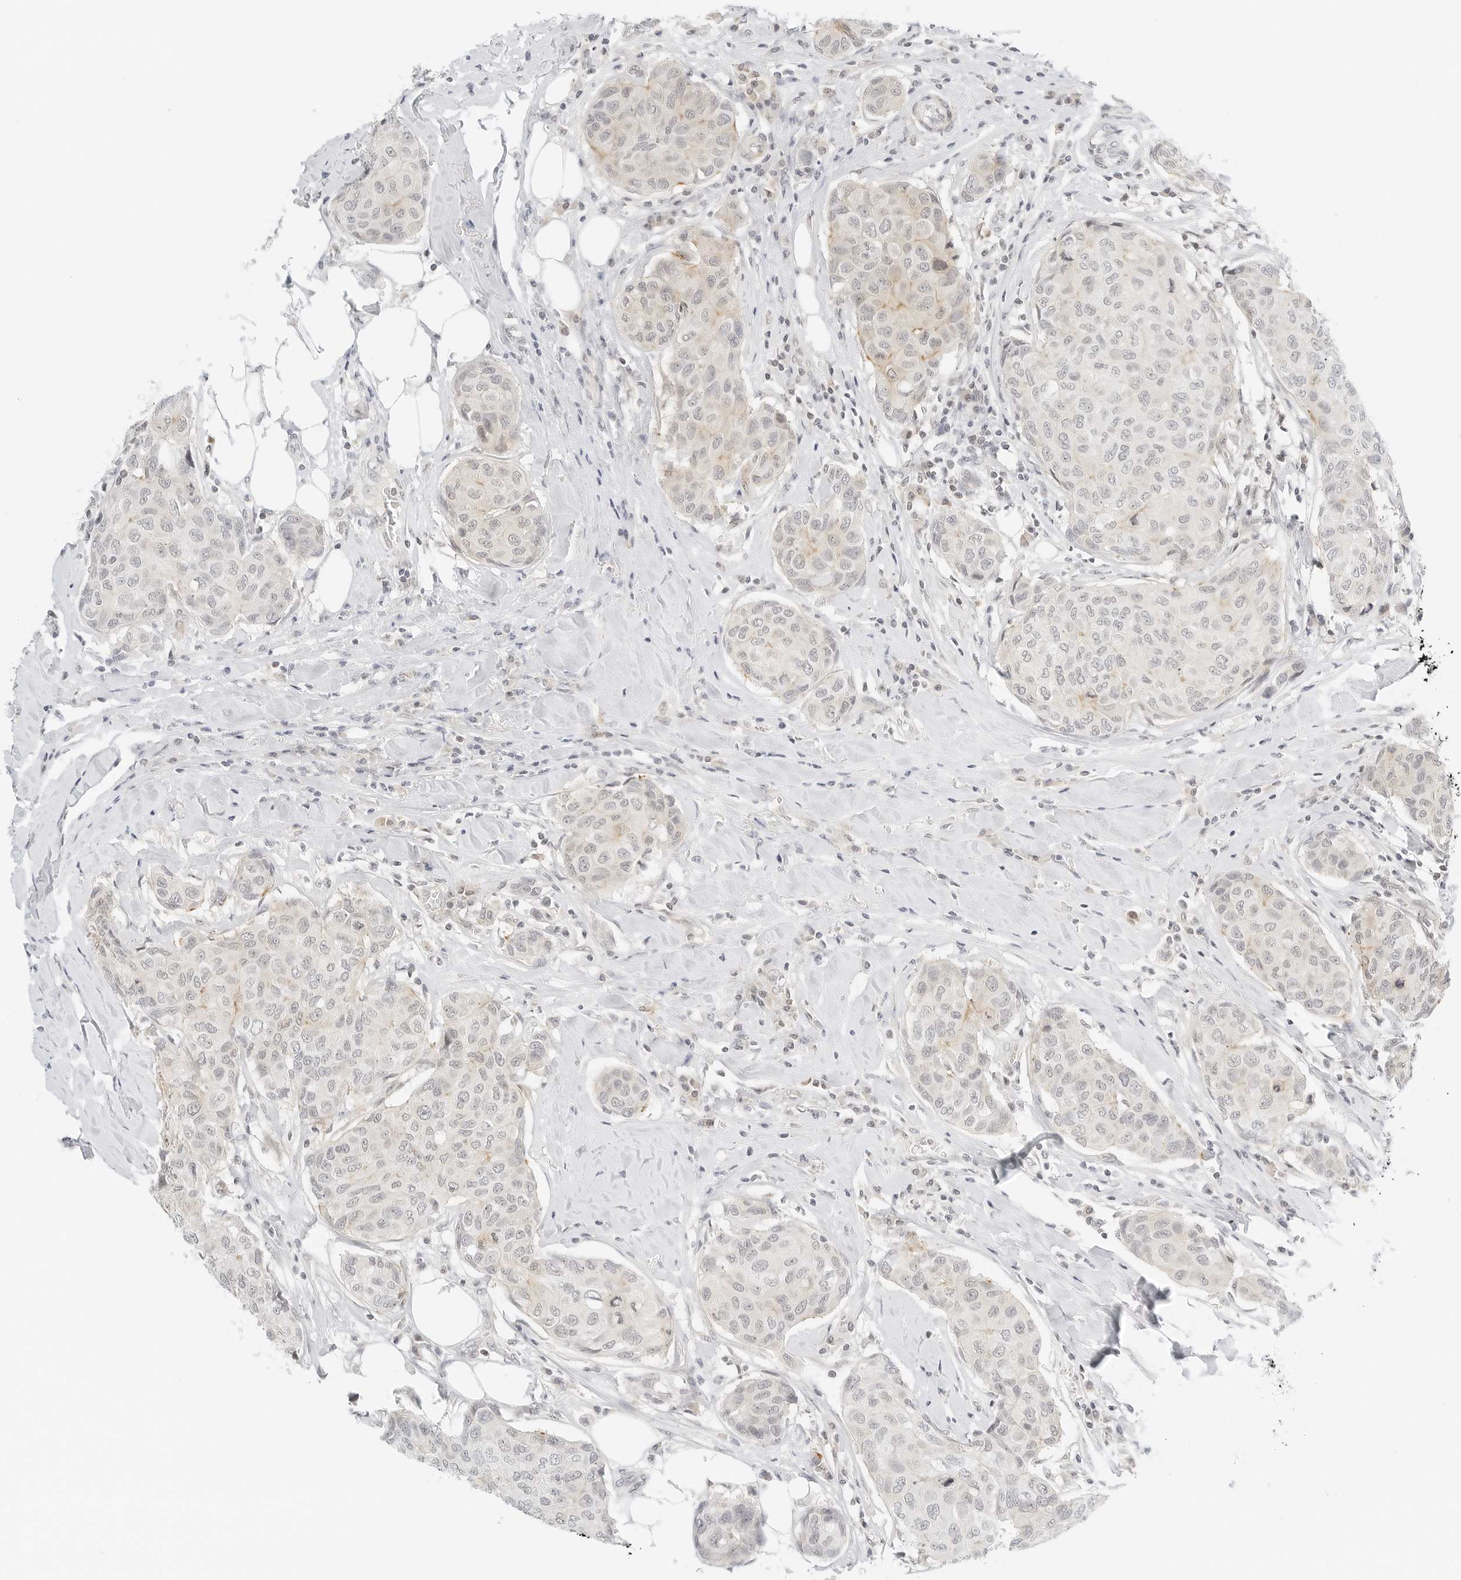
{"staining": {"intensity": "weak", "quantity": "<25%", "location": "cytoplasmic/membranous"}, "tissue": "breast cancer", "cell_type": "Tumor cells", "image_type": "cancer", "snomed": [{"axis": "morphology", "description": "Duct carcinoma"}, {"axis": "topography", "description": "Breast"}], "caption": "The histopathology image demonstrates no staining of tumor cells in breast cancer (invasive ductal carcinoma).", "gene": "NEO1", "patient": {"sex": "female", "age": 80}}